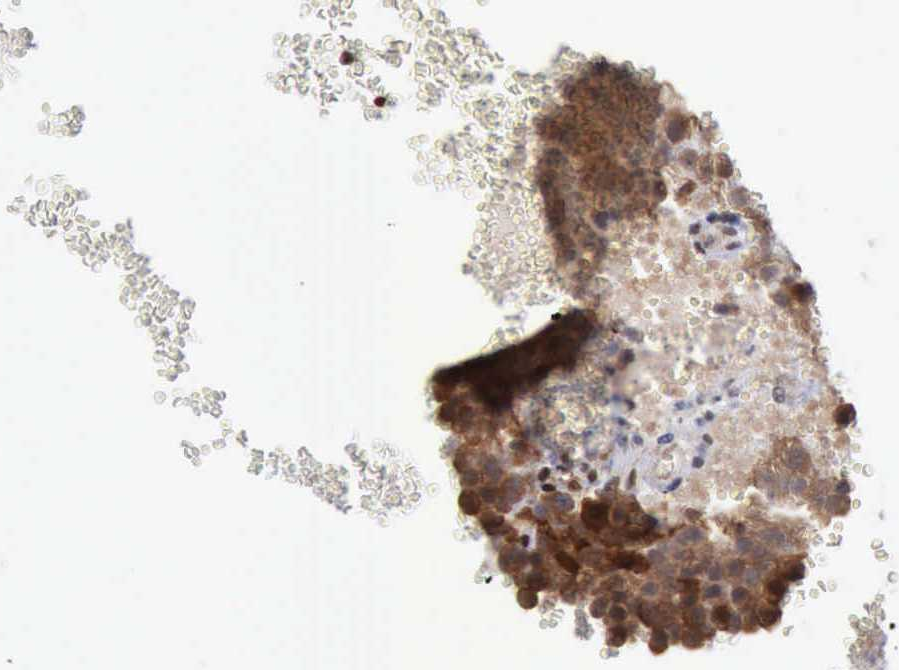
{"staining": {"intensity": "strong", "quantity": ">75%", "location": "cytoplasmic/membranous,nuclear"}, "tissue": "testis cancer", "cell_type": "Tumor cells", "image_type": "cancer", "snomed": [{"axis": "morphology", "description": "Seminoma, NOS"}, {"axis": "topography", "description": "Testis"}], "caption": "Immunohistochemical staining of human testis cancer (seminoma) demonstrates strong cytoplasmic/membranous and nuclear protein staining in about >75% of tumor cells. The staining was performed using DAB to visualize the protein expression in brown, while the nuclei were stained in blue with hematoxylin (Magnification: 20x).", "gene": "STAT1", "patient": {"sex": "male", "age": 71}}